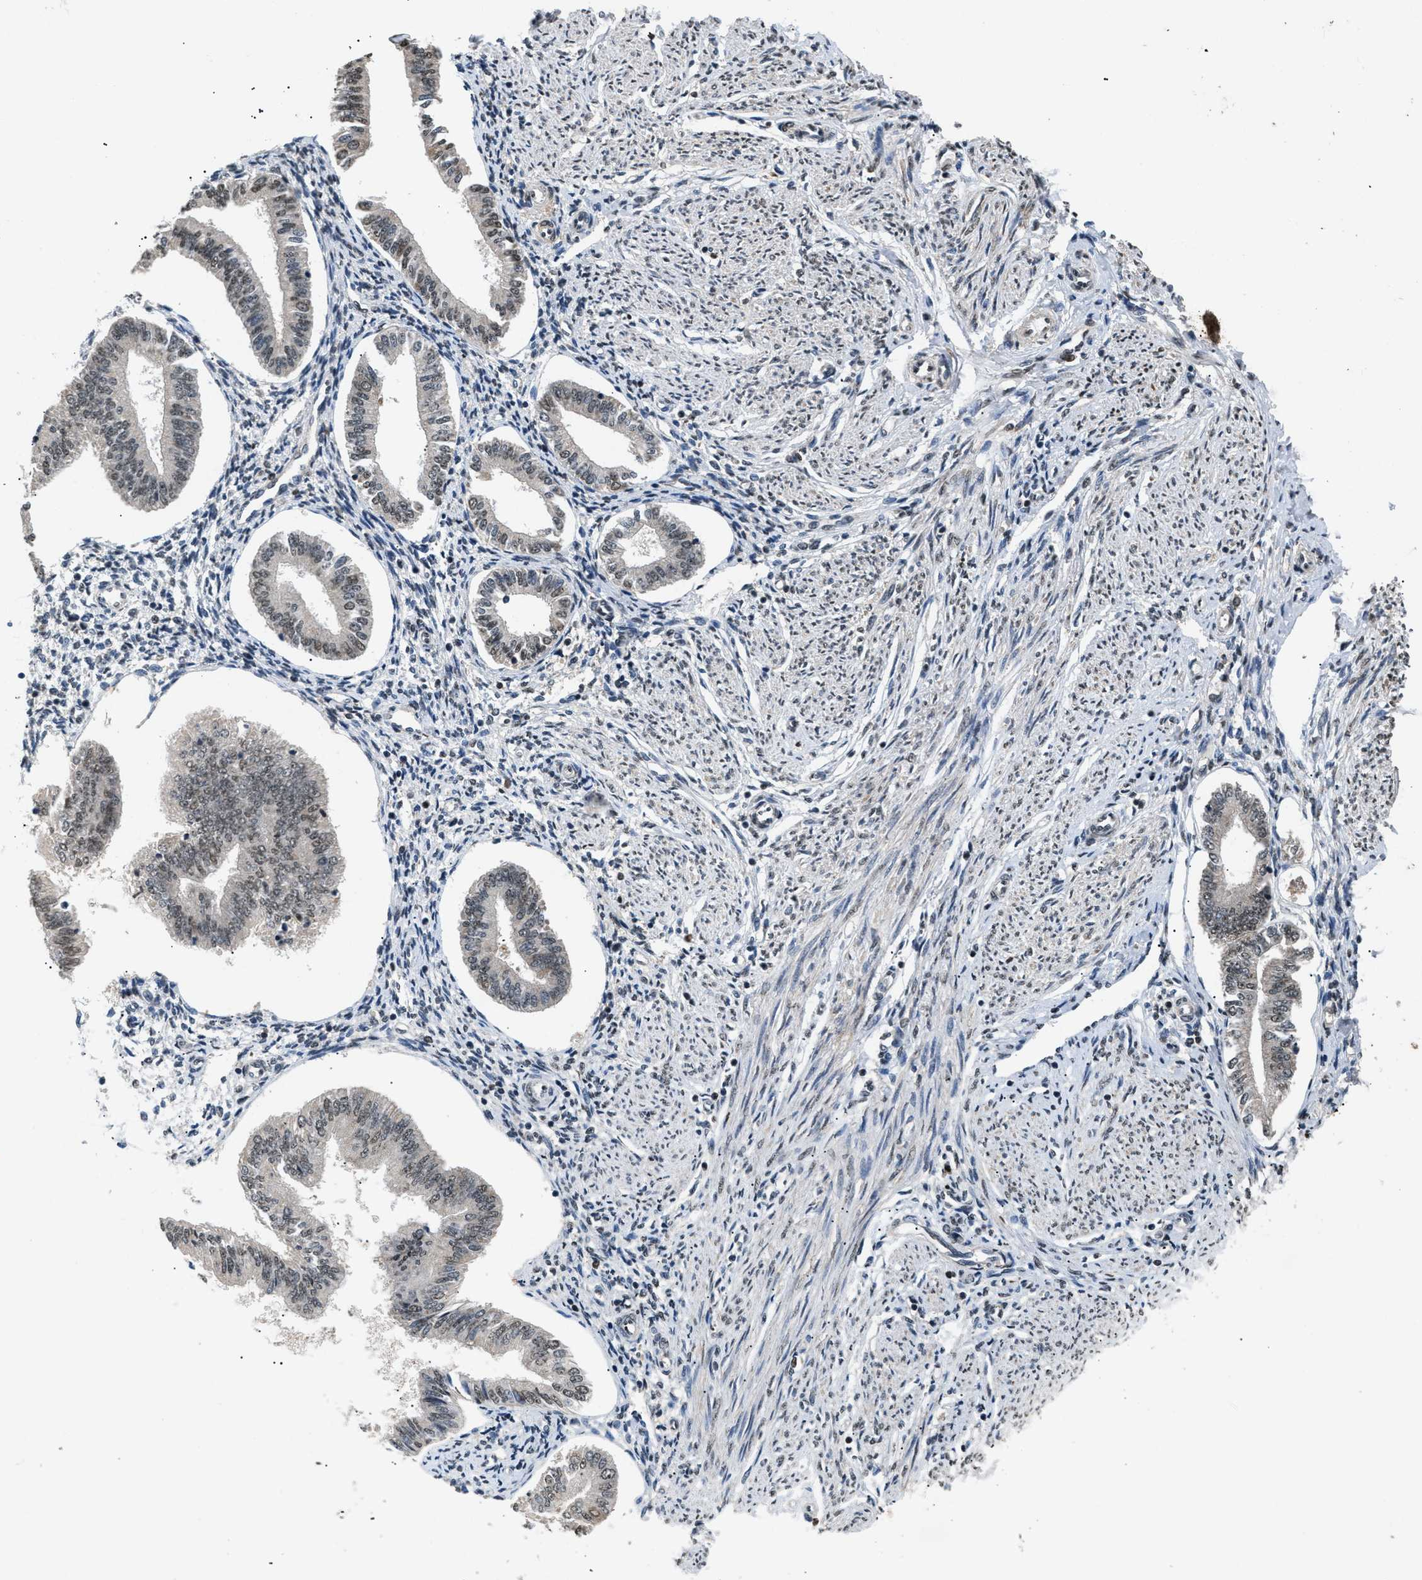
{"staining": {"intensity": "negative", "quantity": "none", "location": "none"}, "tissue": "endometrium", "cell_type": "Cells in endometrial stroma", "image_type": "normal", "snomed": [{"axis": "morphology", "description": "Normal tissue, NOS"}, {"axis": "topography", "description": "Endometrium"}], "caption": "High power microscopy micrograph of an immunohistochemistry (IHC) image of normal endometrium, revealing no significant positivity in cells in endometrial stroma.", "gene": "RBM5", "patient": {"sex": "female", "age": 50}}